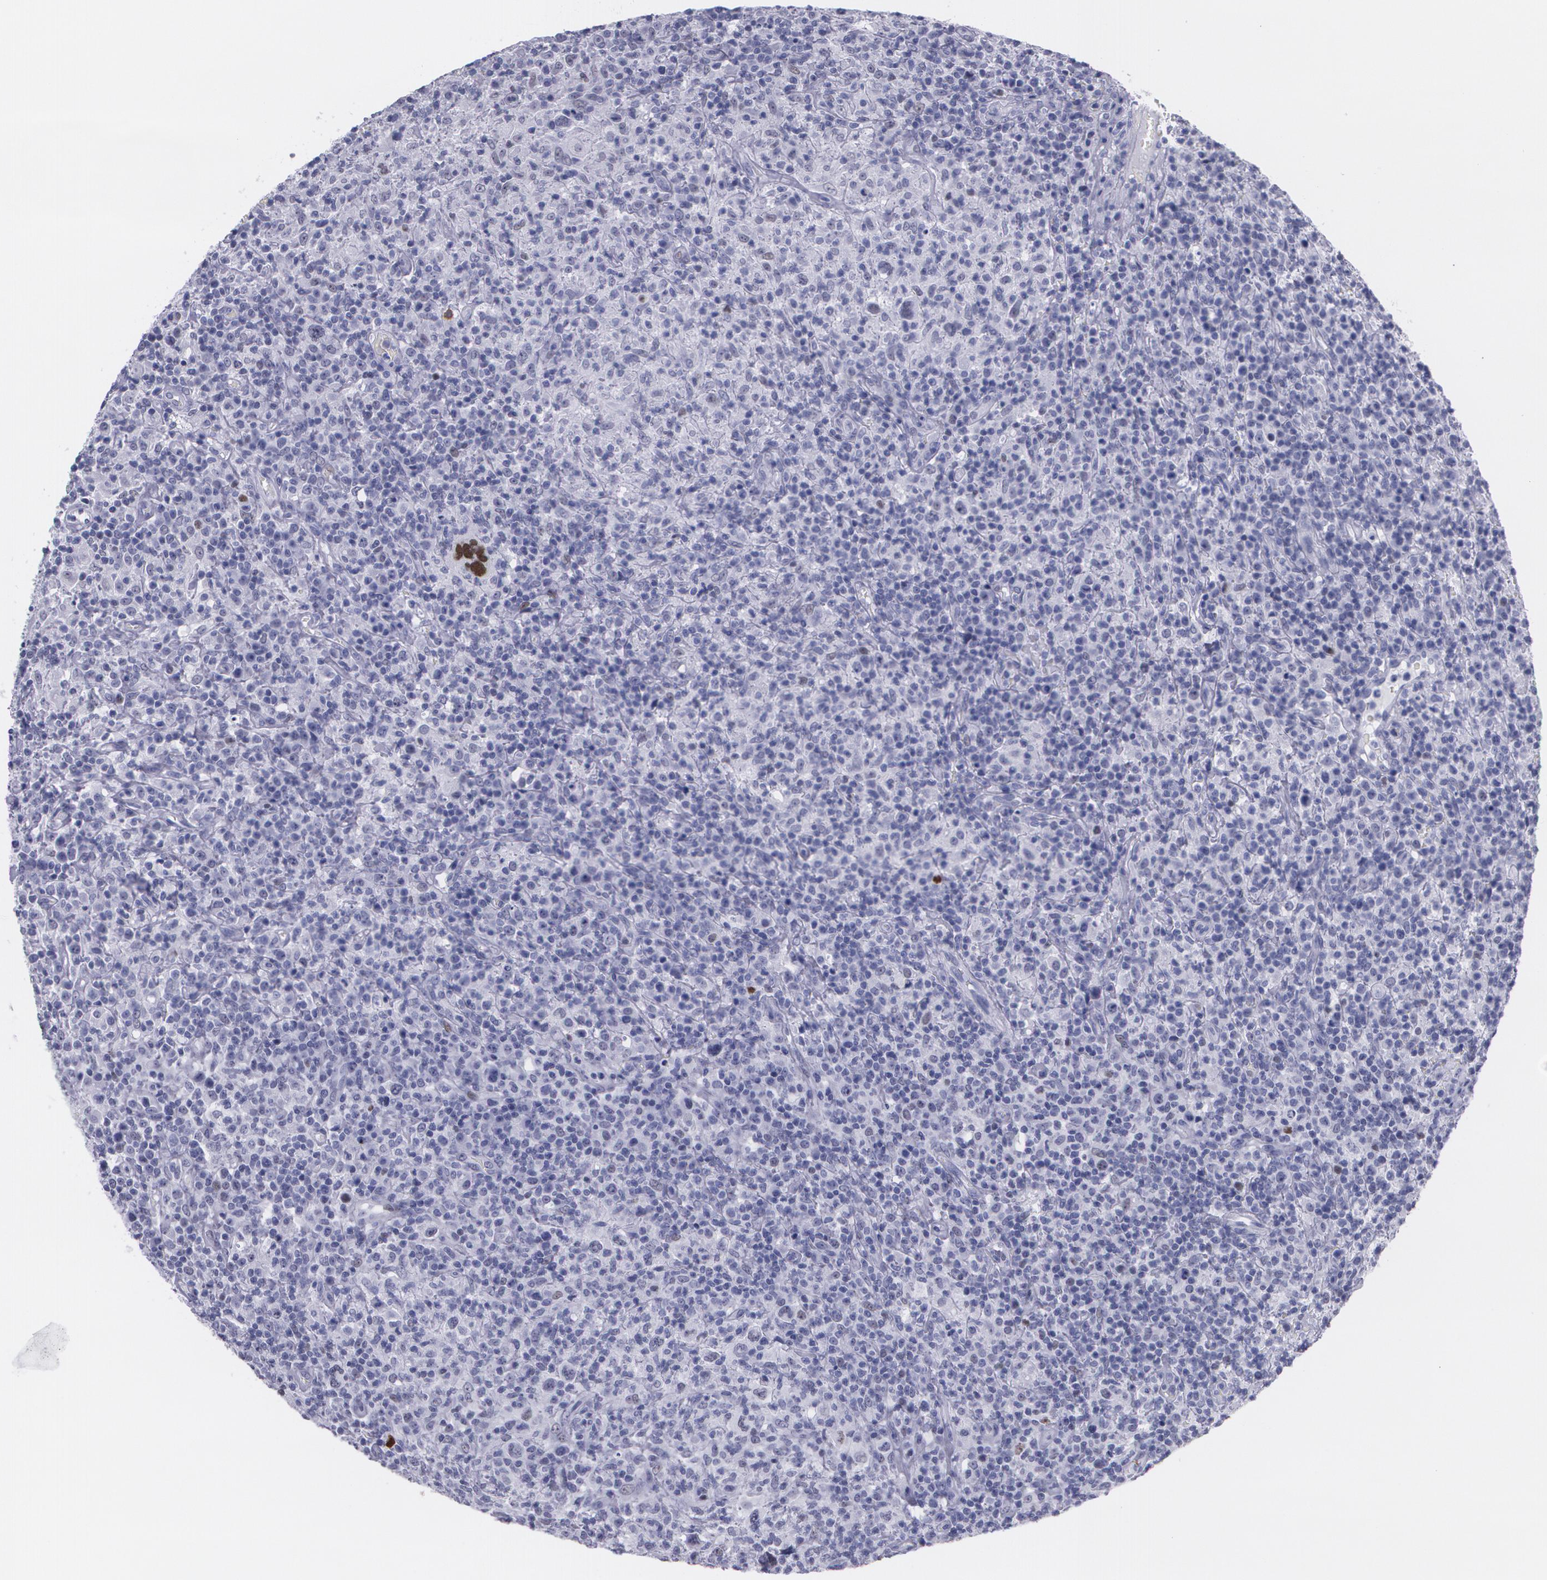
{"staining": {"intensity": "weak", "quantity": "<25%", "location": "nuclear"}, "tissue": "lymphoma", "cell_type": "Tumor cells", "image_type": "cancer", "snomed": [{"axis": "morphology", "description": "Hodgkin's disease, NOS"}, {"axis": "topography", "description": "Lymph node"}], "caption": "Tumor cells are negative for protein expression in human Hodgkin's disease.", "gene": "TP53", "patient": {"sex": "male", "age": 65}}